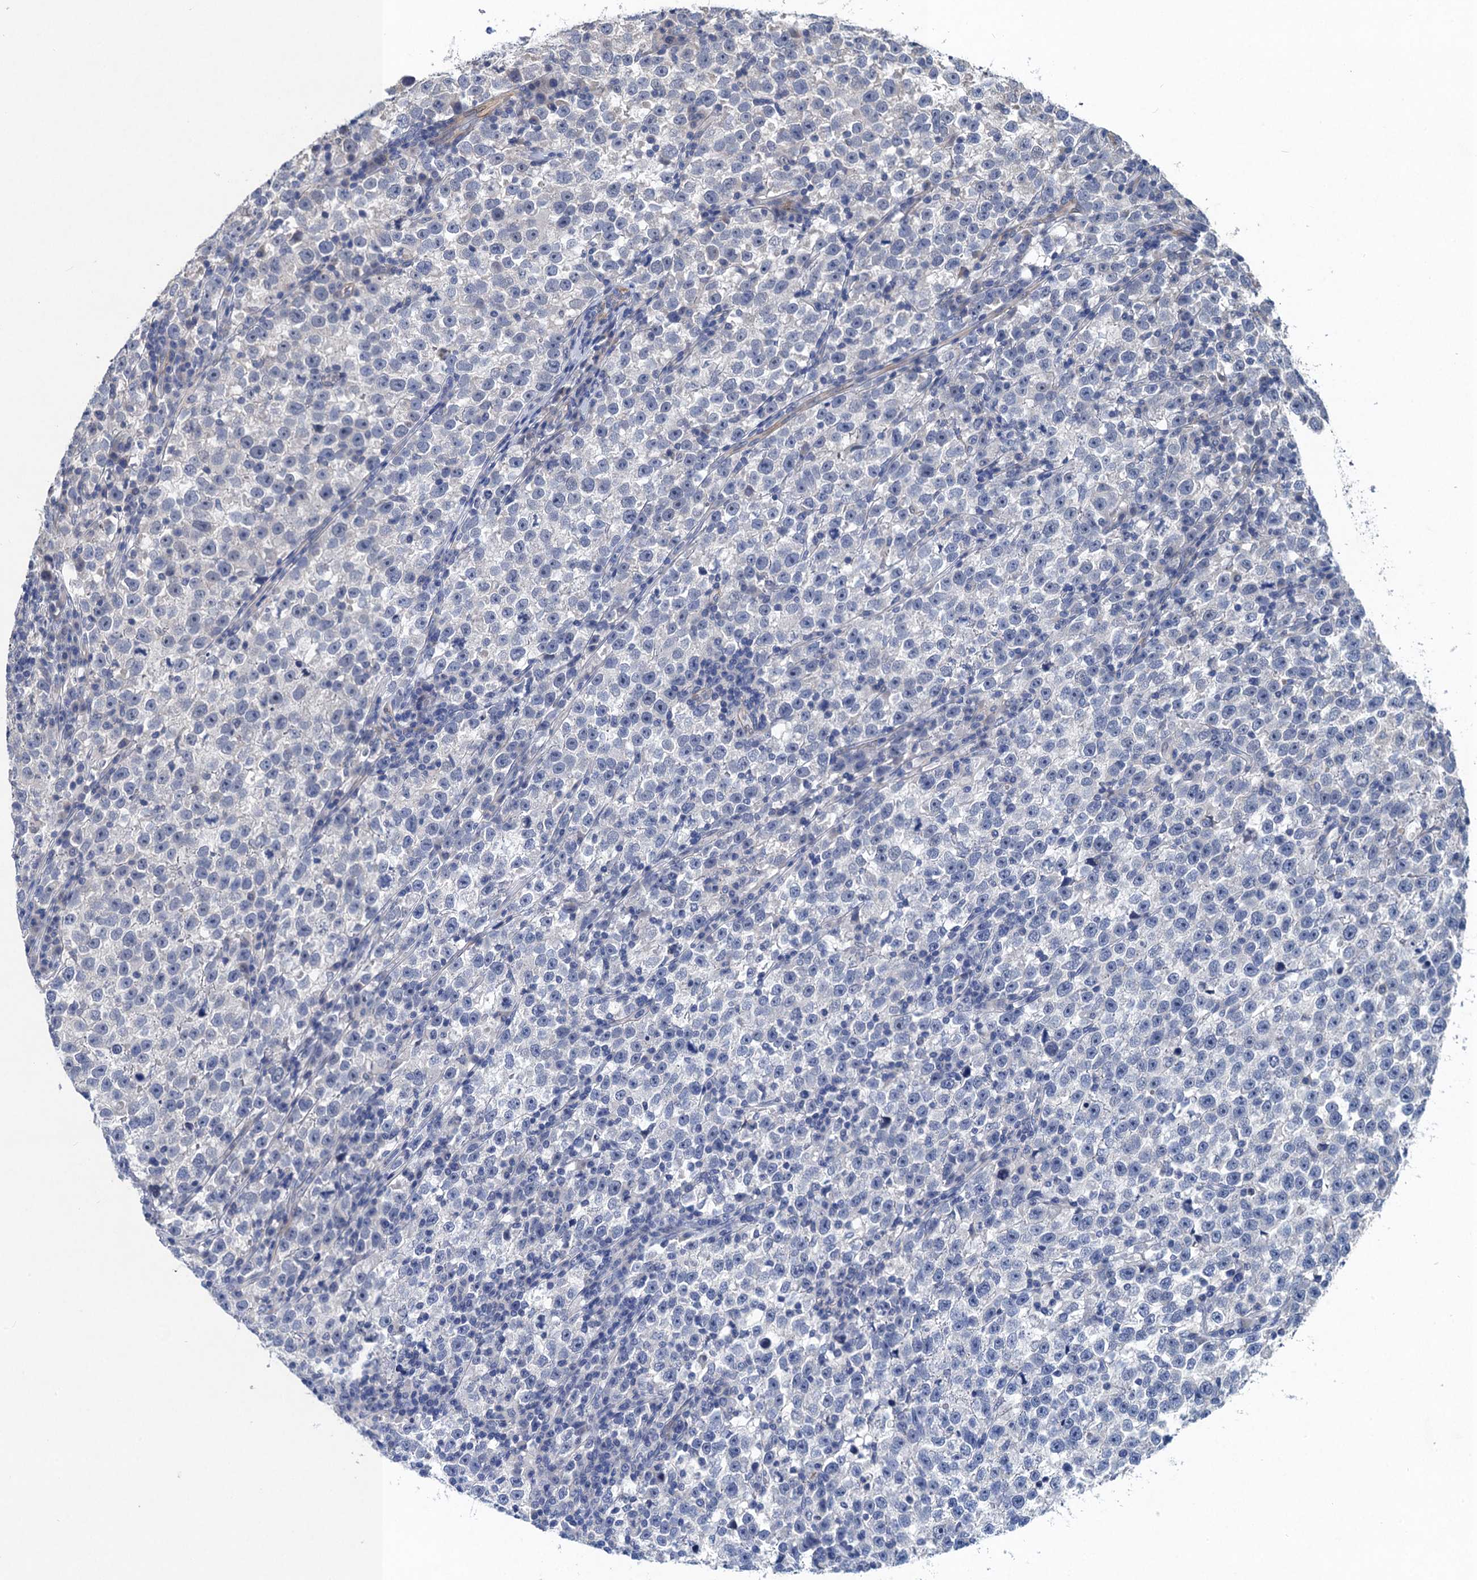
{"staining": {"intensity": "negative", "quantity": "none", "location": "none"}, "tissue": "testis cancer", "cell_type": "Tumor cells", "image_type": "cancer", "snomed": [{"axis": "morphology", "description": "Normal tissue, NOS"}, {"axis": "morphology", "description": "Seminoma, NOS"}, {"axis": "topography", "description": "Testis"}], "caption": "This is an immunohistochemistry (IHC) histopathology image of testis cancer. There is no staining in tumor cells.", "gene": "TRAF7", "patient": {"sex": "male", "age": 43}}